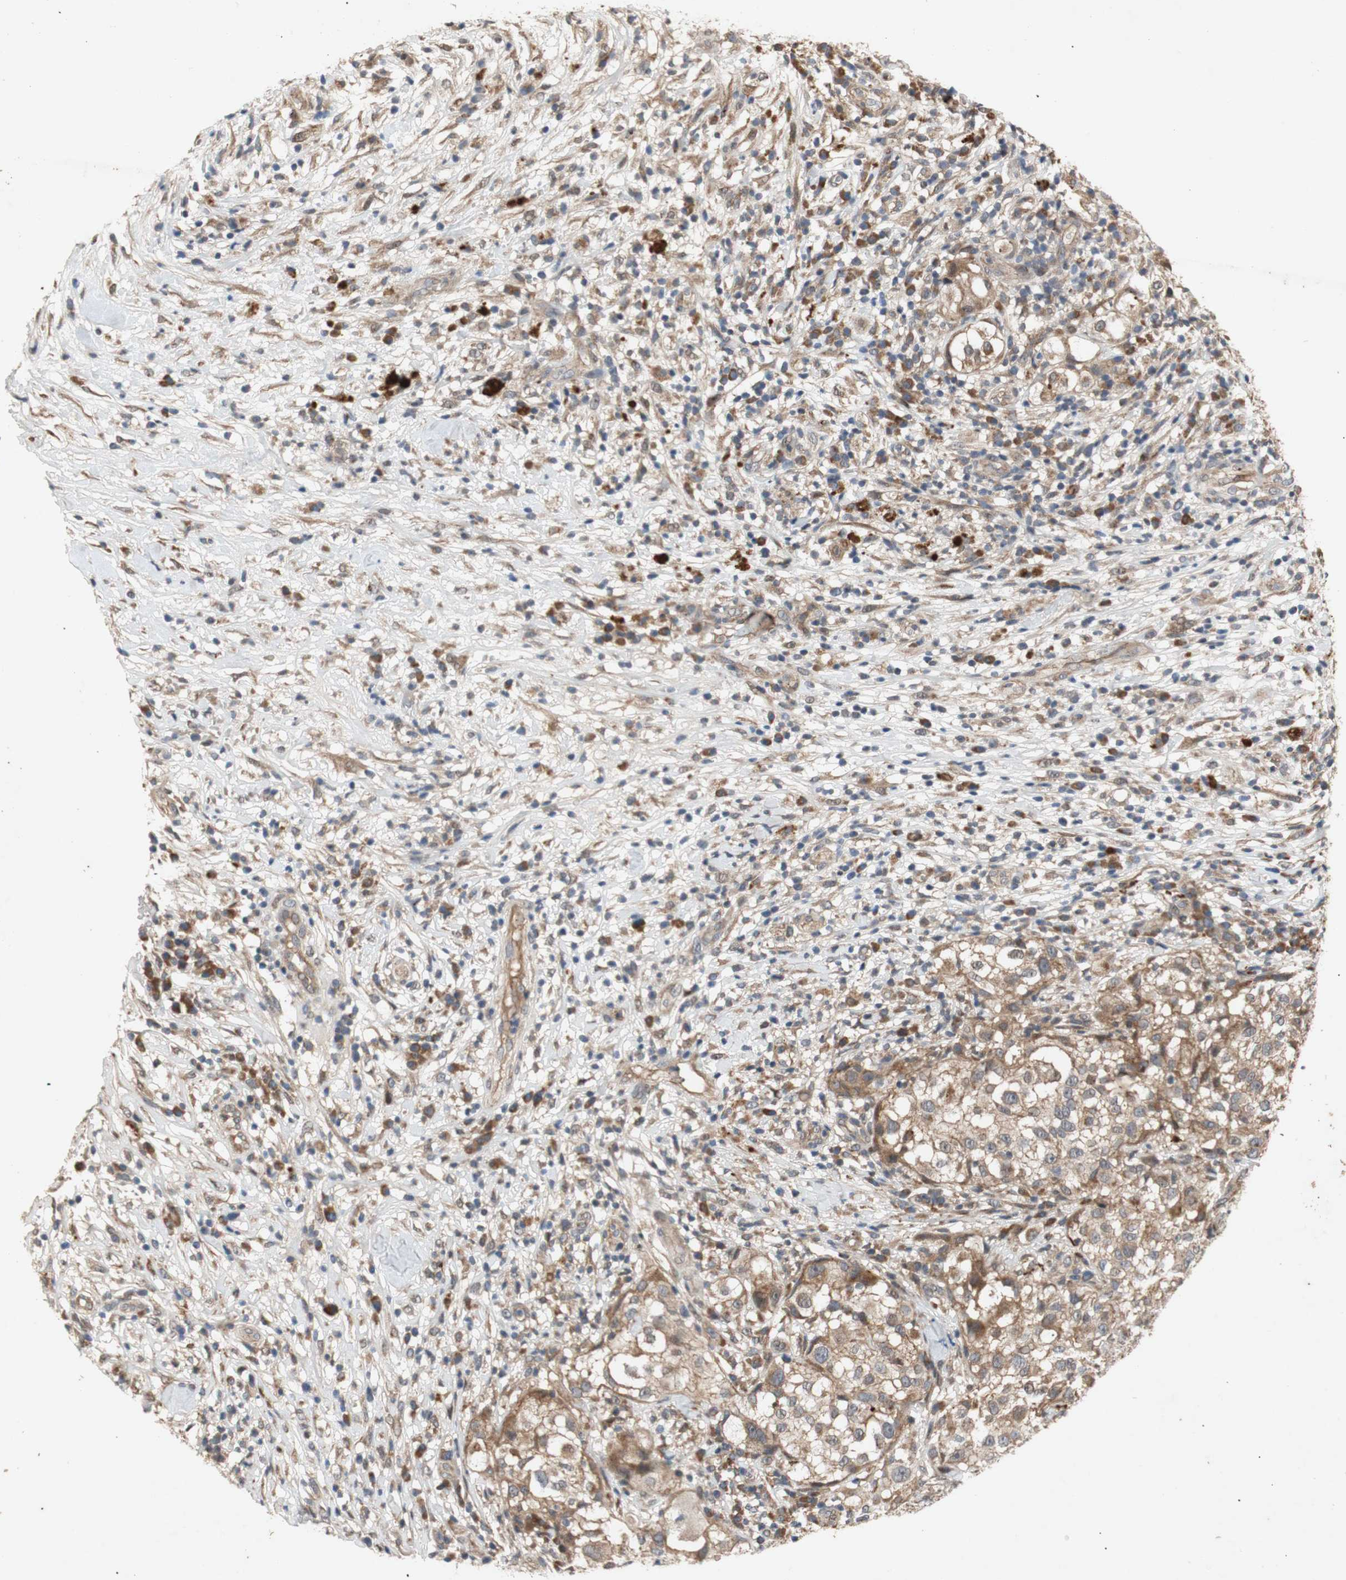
{"staining": {"intensity": "moderate", "quantity": ">75%", "location": "cytoplasmic/membranous"}, "tissue": "melanoma", "cell_type": "Tumor cells", "image_type": "cancer", "snomed": [{"axis": "morphology", "description": "Necrosis, NOS"}, {"axis": "morphology", "description": "Malignant melanoma, NOS"}, {"axis": "topography", "description": "Skin"}], "caption": "Melanoma tissue reveals moderate cytoplasmic/membranous staining in approximately >75% of tumor cells", "gene": "PKN1", "patient": {"sex": "female", "age": 87}}